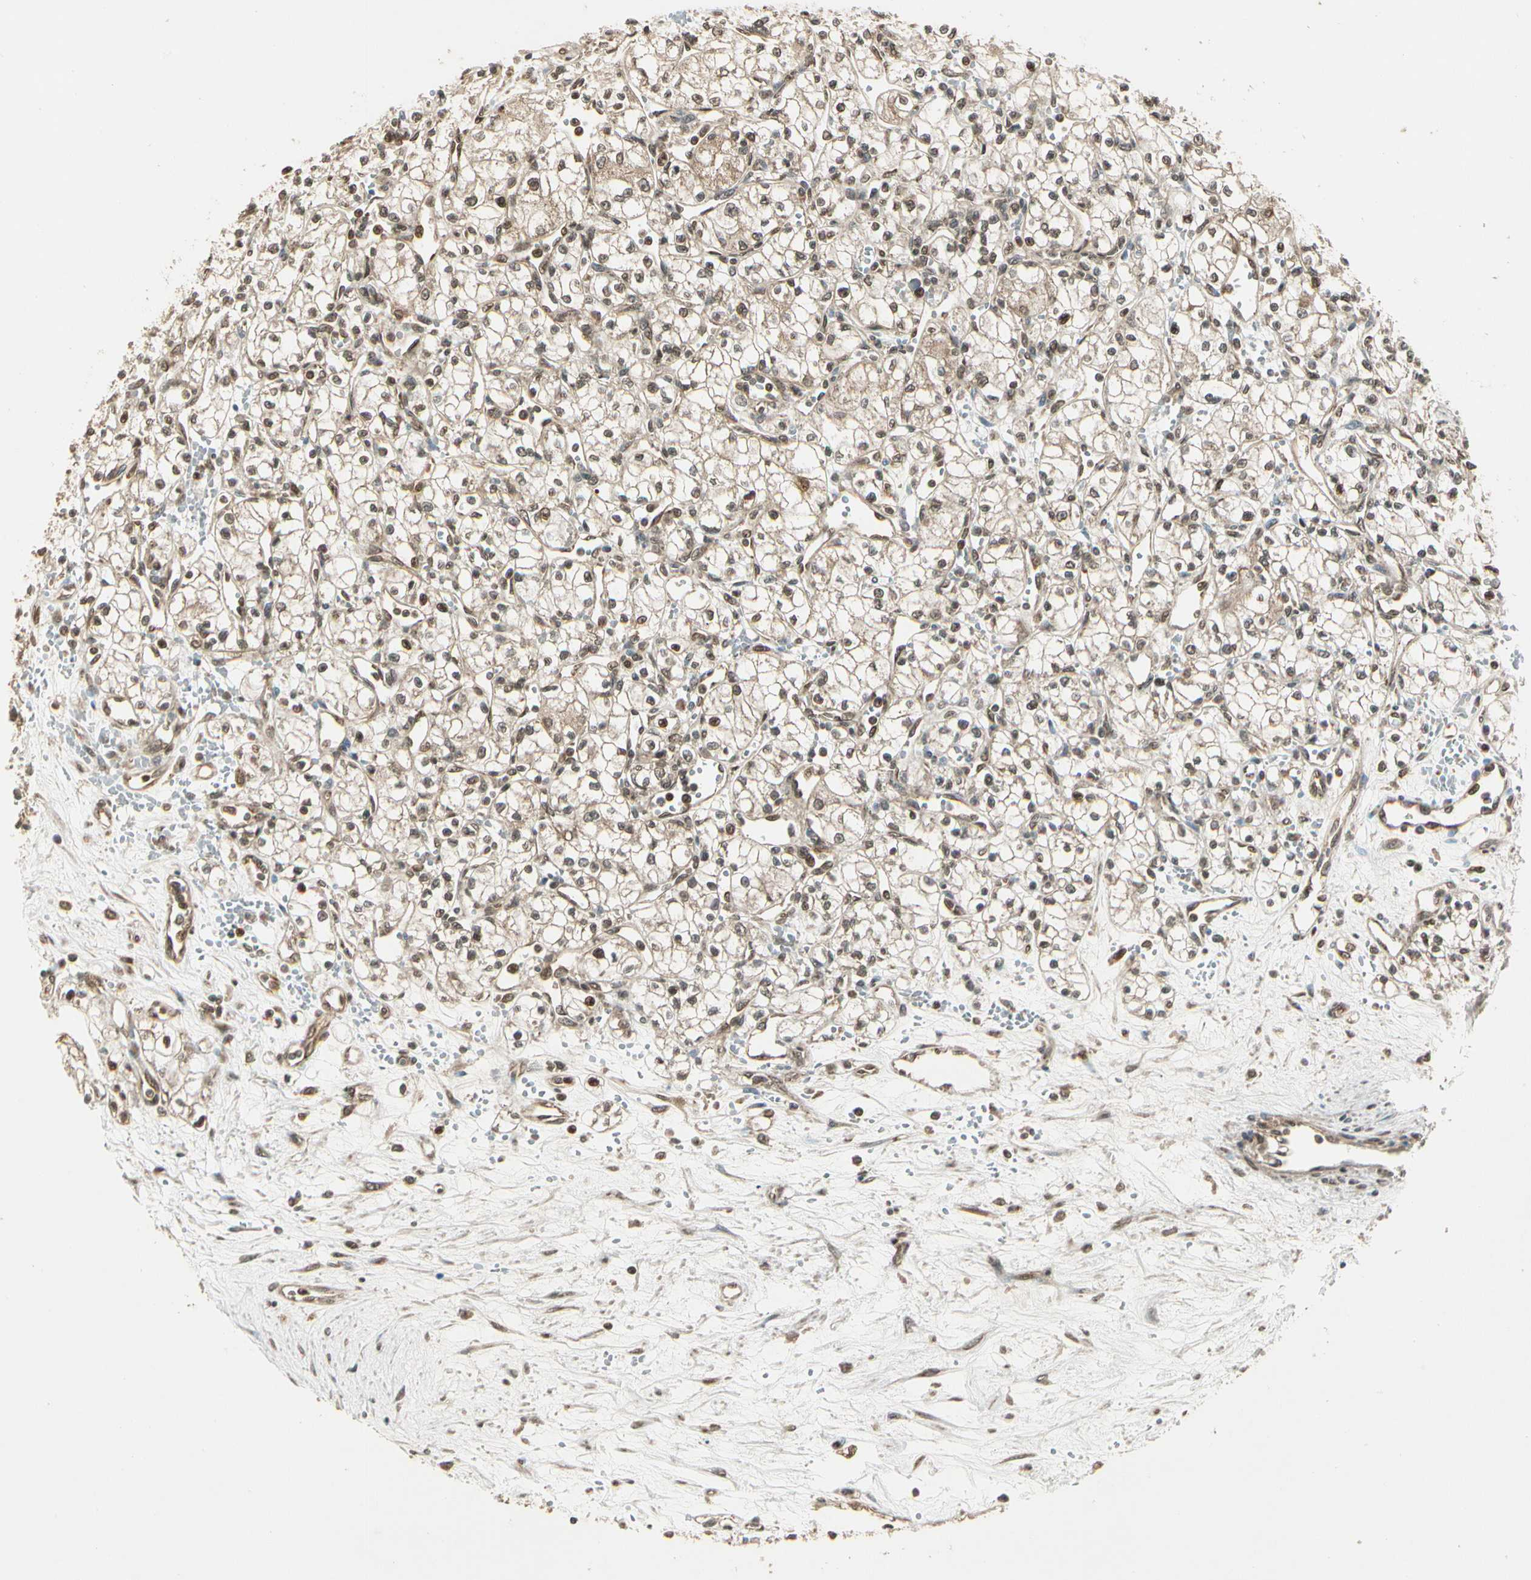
{"staining": {"intensity": "weak", "quantity": ">75%", "location": "cytoplasmic/membranous"}, "tissue": "renal cancer", "cell_type": "Tumor cells", "image_type": "cancer", "snomed": [{"axis": "morphology", "description": "Normal tissue, NOS"}, {"axis": "morphology", "description": "Adenocarcinoma, NOS"}, {"axis": "topography", "description": "Kidney"}], "caption": "A brown stain highlights weak cytoplasmic/membranous expression of a protein in human renal adenocarcinoma tumor cells. (brown staining indicates protein expression, while blue staining denotes nuclei).", "gene": "GLUL", "patient": {"sex": "male", "age": 59}}